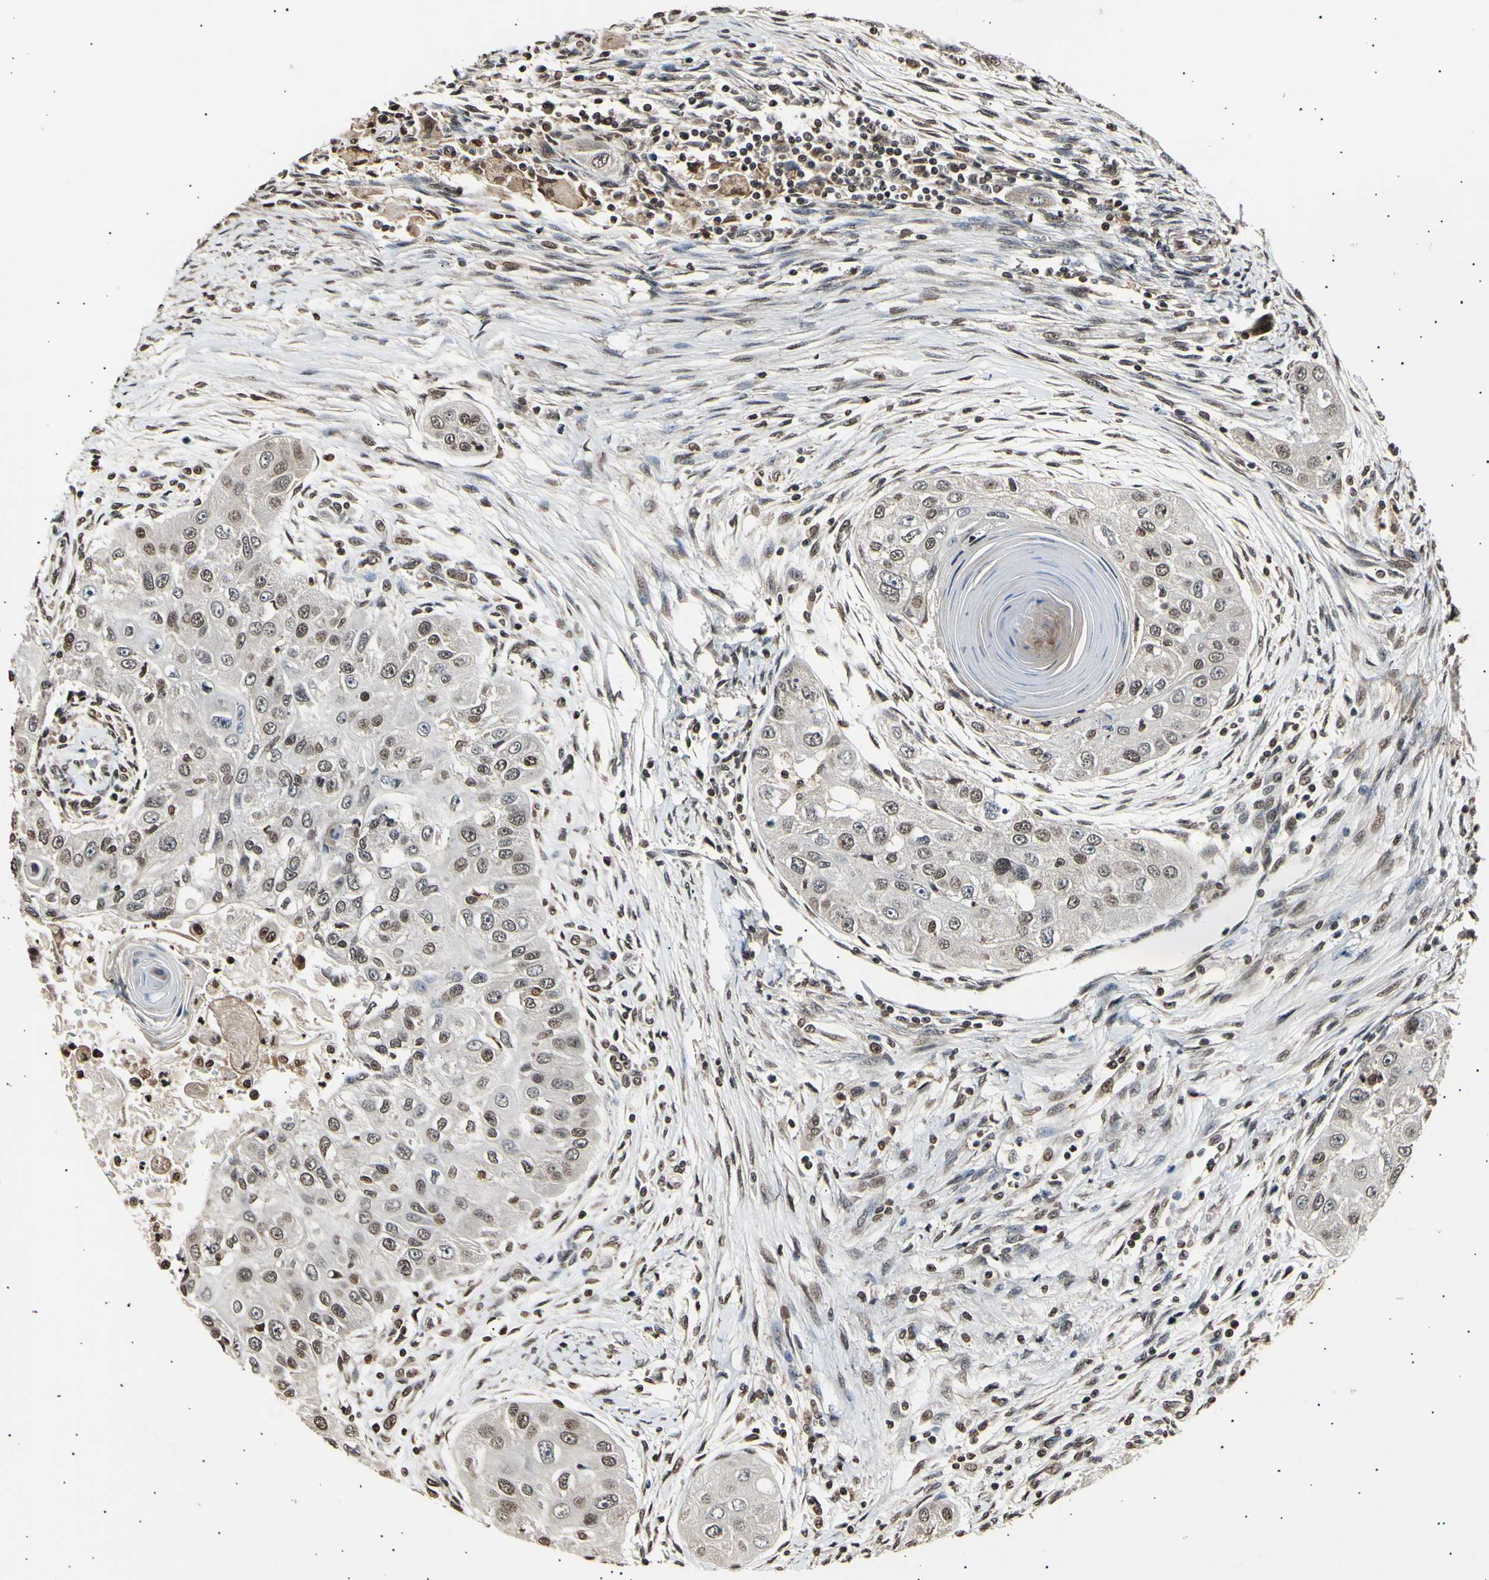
{"staining": {"intensity": "moderate", "quantity": "25%-75%", "location": "cytoplasmic/membranous,nuclear"}, "tissue": "head and neck cancer", "cell_type": "Tumor cells", "image_type": "cancer", "snomed": [{"axis": "morphology", "description": "Normal tissue, NOS"}, {"axis": "morphology", "description": "Squamous cell carcinoma, NOS"}, {"axis": "topography", "description": "Skeletal muscle"}, {"axis": "topography", "description": "Head-Neck"}], "caption": "The micrograph shows immunohistochemical staining of head and neck squamous cell carcinoma. There is moderate cytoplasmic/membranous and nuclear staining is identified in approximately 25%-75% of tumor cells. Immunohistochemistry stains the protein in brown and the nuclei are stained blue.", "gene": "ANAPC7", "patient": {"sex": "male", "age": 51}}